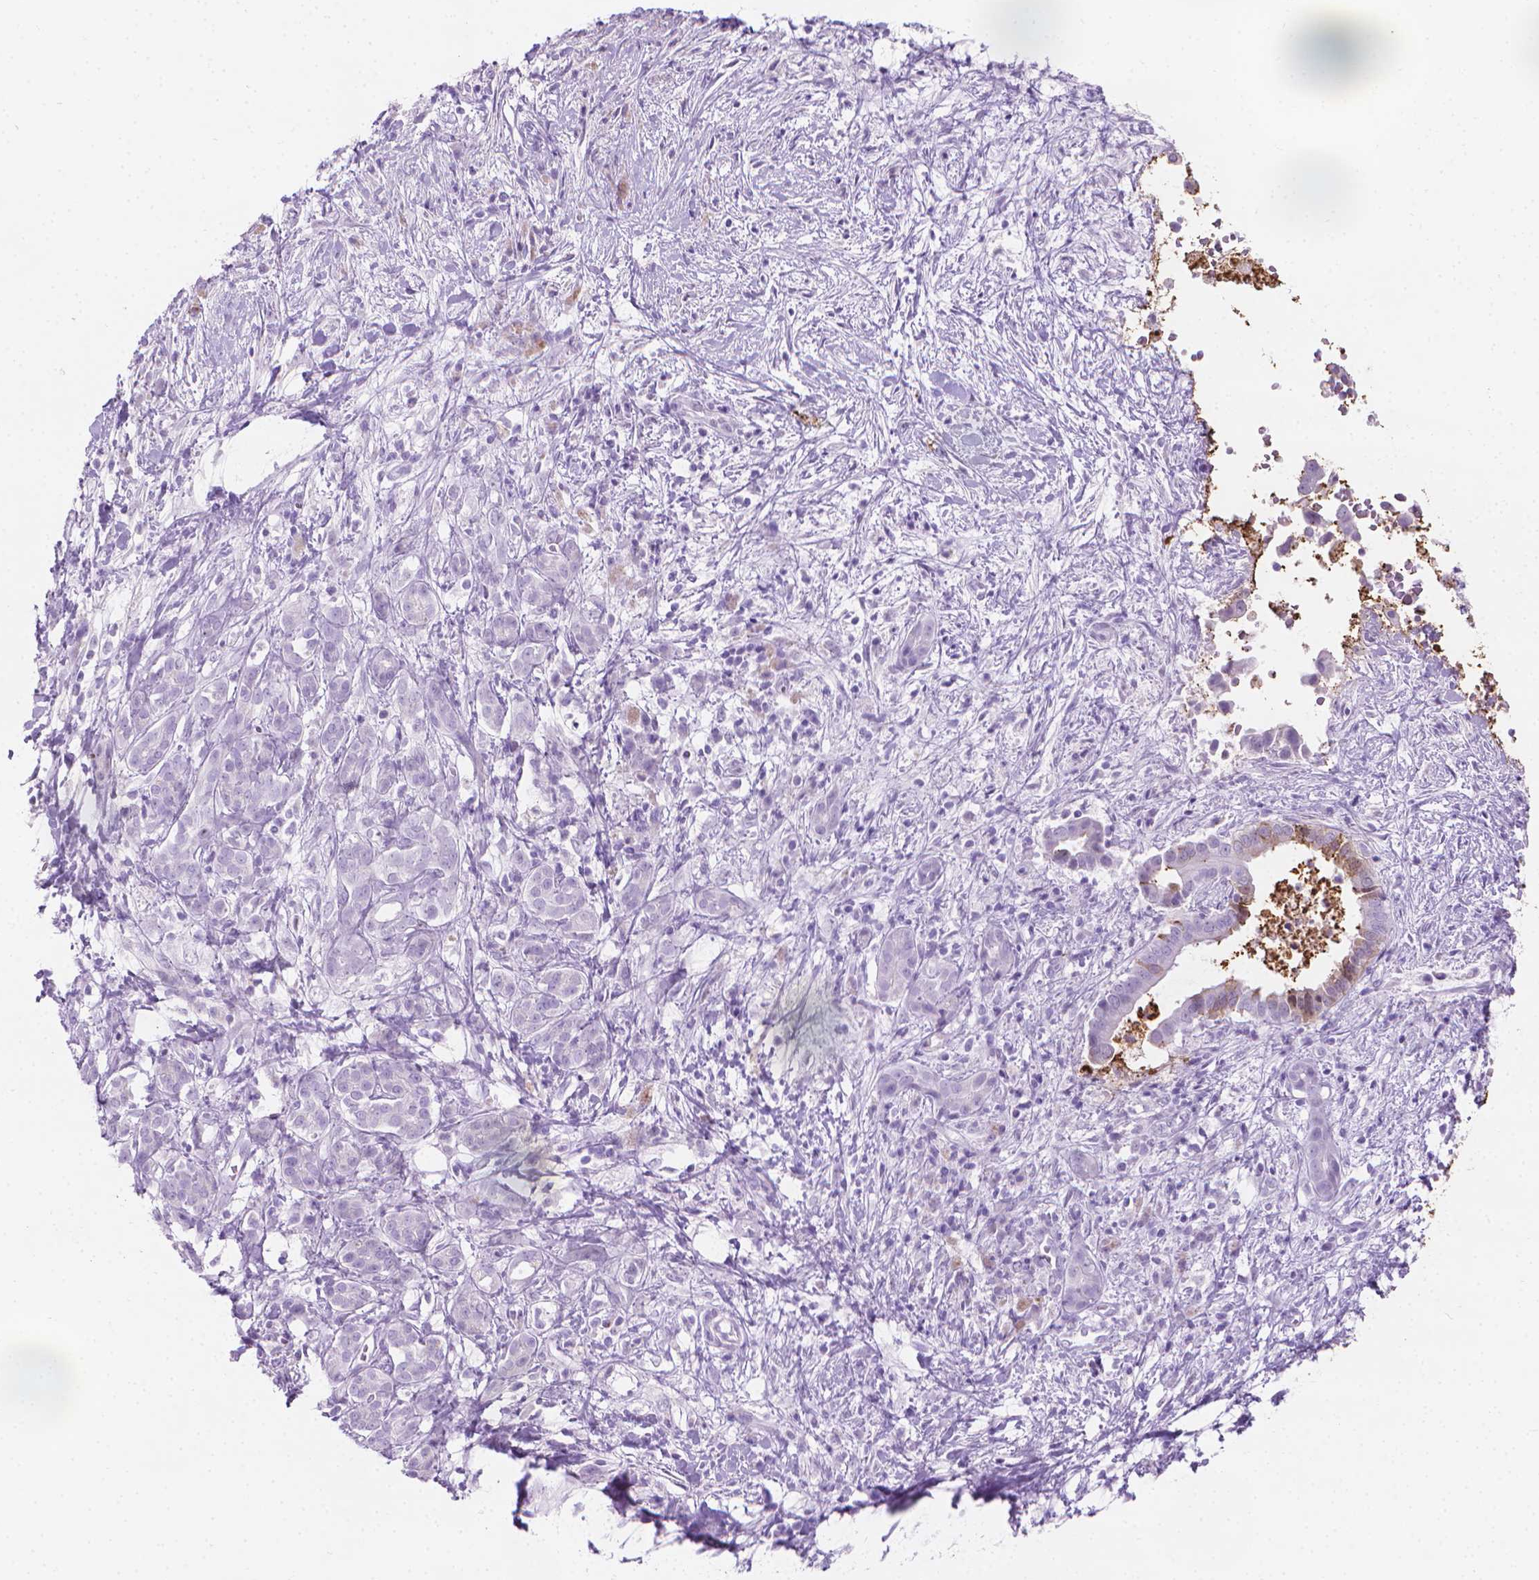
{"staining": {"intensity": "negative", "quantity": "none", "location": "none"}, "tissue": "pancreatic cancer", "cell_type": "Tumor cells", "image_type": "cancer", "snomed": [{"axis": "morphology", "description": "Adenocarcinoma, NOS"}, {"axis": "topography", "description": "Pancreas"}], "caption": "IHC of pancreatic cancer (adenocarcinoma) reveals no positivity in tumor cells. (DAB (3,3'-diaminobenzidine) immunohistochemistry (IHC) with hematoxylin counter stain).", "gene": "CFAP52", "patient": {"sex": "male", "age": 61}}